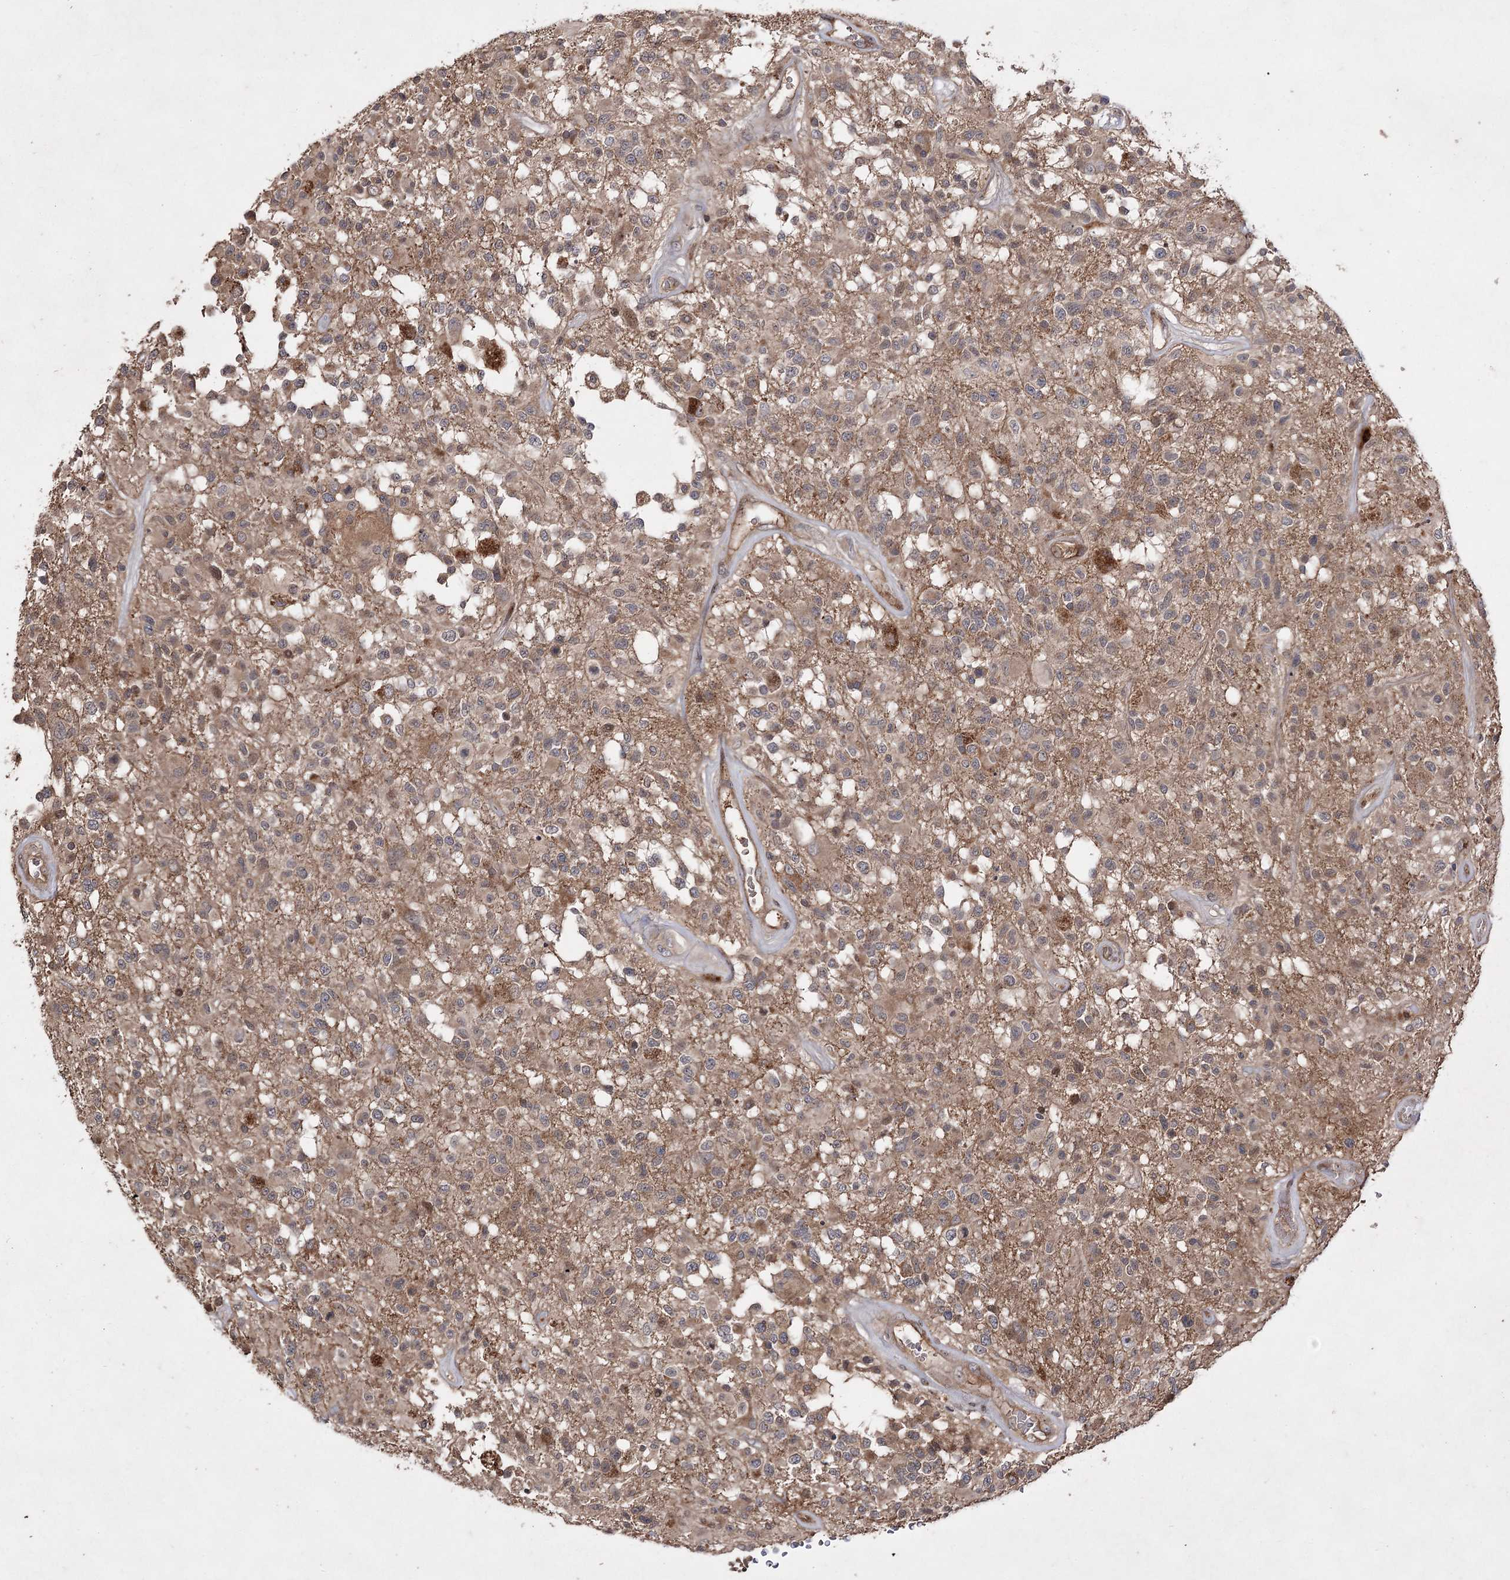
{"staining": {"intensity": "moderate", "quantity": "<25%", "location": "cytoplasmic/membranous"}, "tissue": "glioma", "cell_type": "Tumor cells", "image_type": "cancer", "snomed": [{"axis": "morphology", "description": "Glioma, malignant, High grade"}, {"axis": "morphology", "description": "Glioblastoma, NOS"}, {"axis": "topography", "description": "Brain"}], "caption": "IHC of glioblastoma reveals low levels of moderate cytoplasmic/membranous expression in approximately <25% of tumor cells.", "gene": "FANCL", "patient": {"sex": "male", "age": 60}}